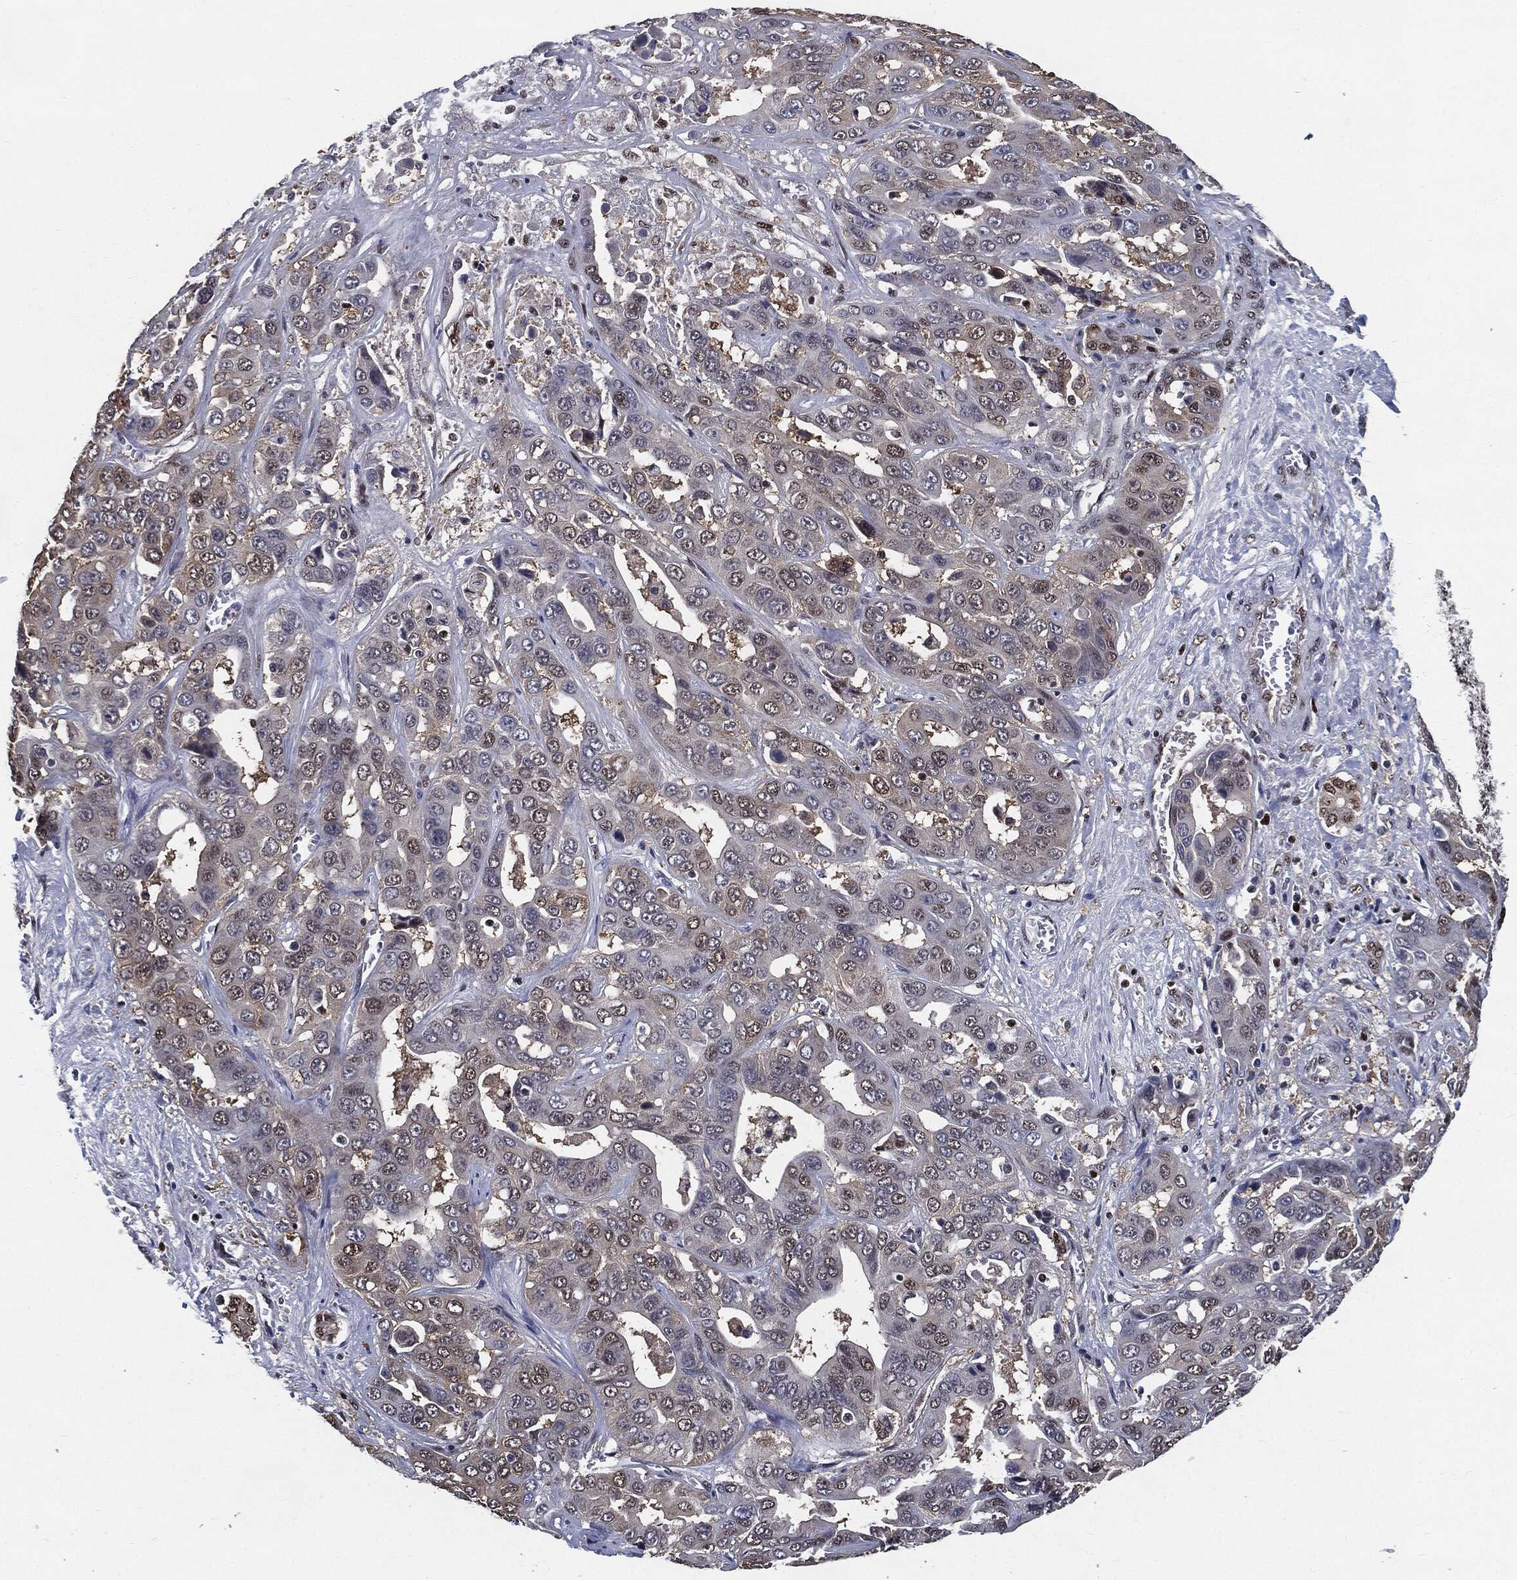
{"staining": {"intensity": "negative", "quantity": "none", "location": "none"}, "tissue": "liver cancer", "cell_type": "Tumor cells", "image_type": "cancer", "snomed": [{"axis": "morphology", "description": "Cholangiocarcinoma"}, {"axis": "topography", "description": "Liver"}], "caption": "DAB immunohistochemical staining of liver cancer (cholangiocarcinoma) reveals no significant expression in tumor cells.", "gene": "JUN", "patient": {"sex": "female", "age": 52}}